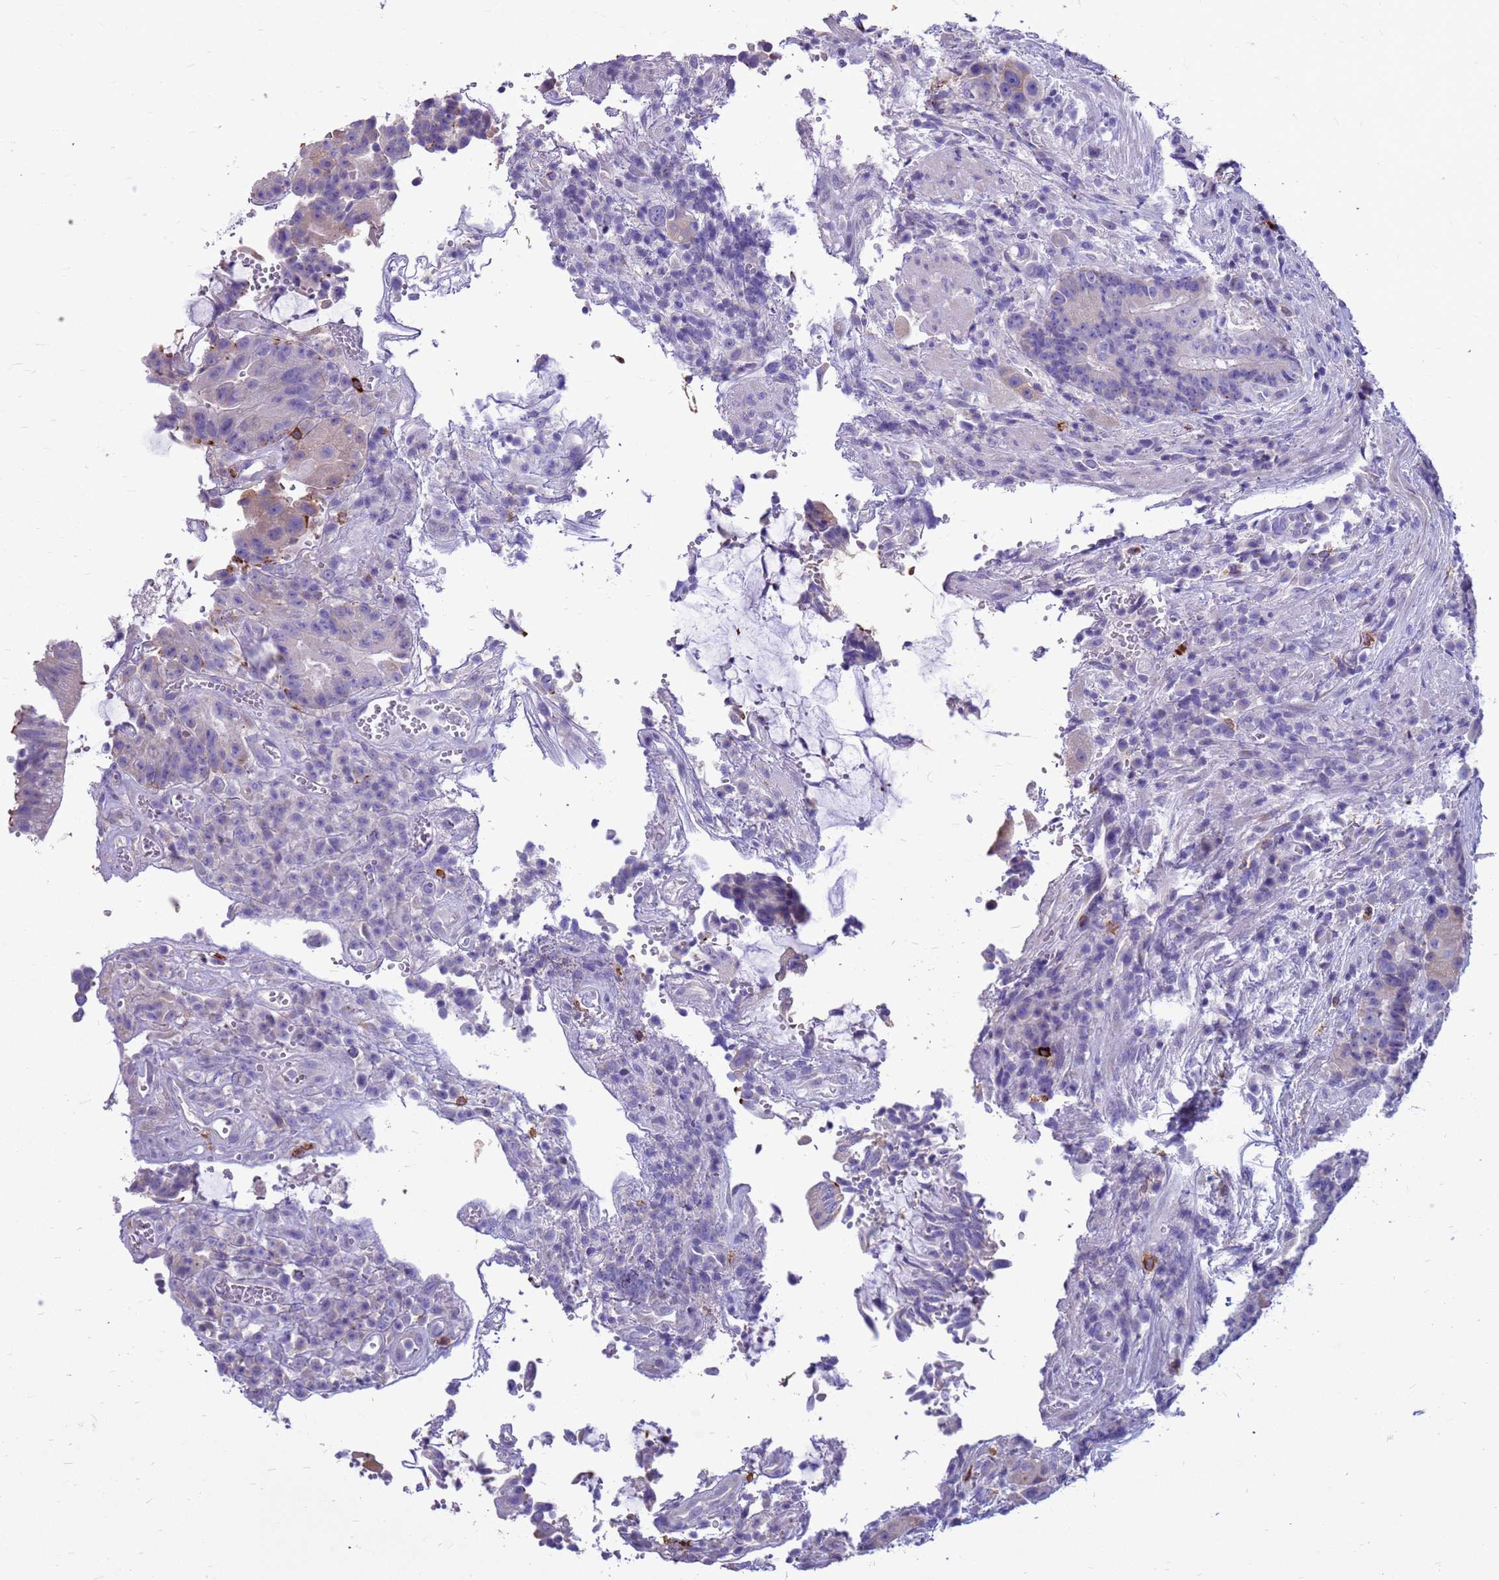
{"staining": {"intensity": "negative", "quantity": "none", "location": "none"}, "tissue": "colorectal cancer", "cell_type": "Tumor cells", "image_type": "cancer", "snomed": [{"axis": "morphology", "description": "Adenocarcinoma, NOS"}, {"axis": "topography", "description": "Rectum"}], "caption": "The immunohistochemistry (IHC) image has no significant positivity in tumor cells of colorectal cancer tissue.", "gene": "PDE10A", "patient": {"sex": "male", "age": 69}}